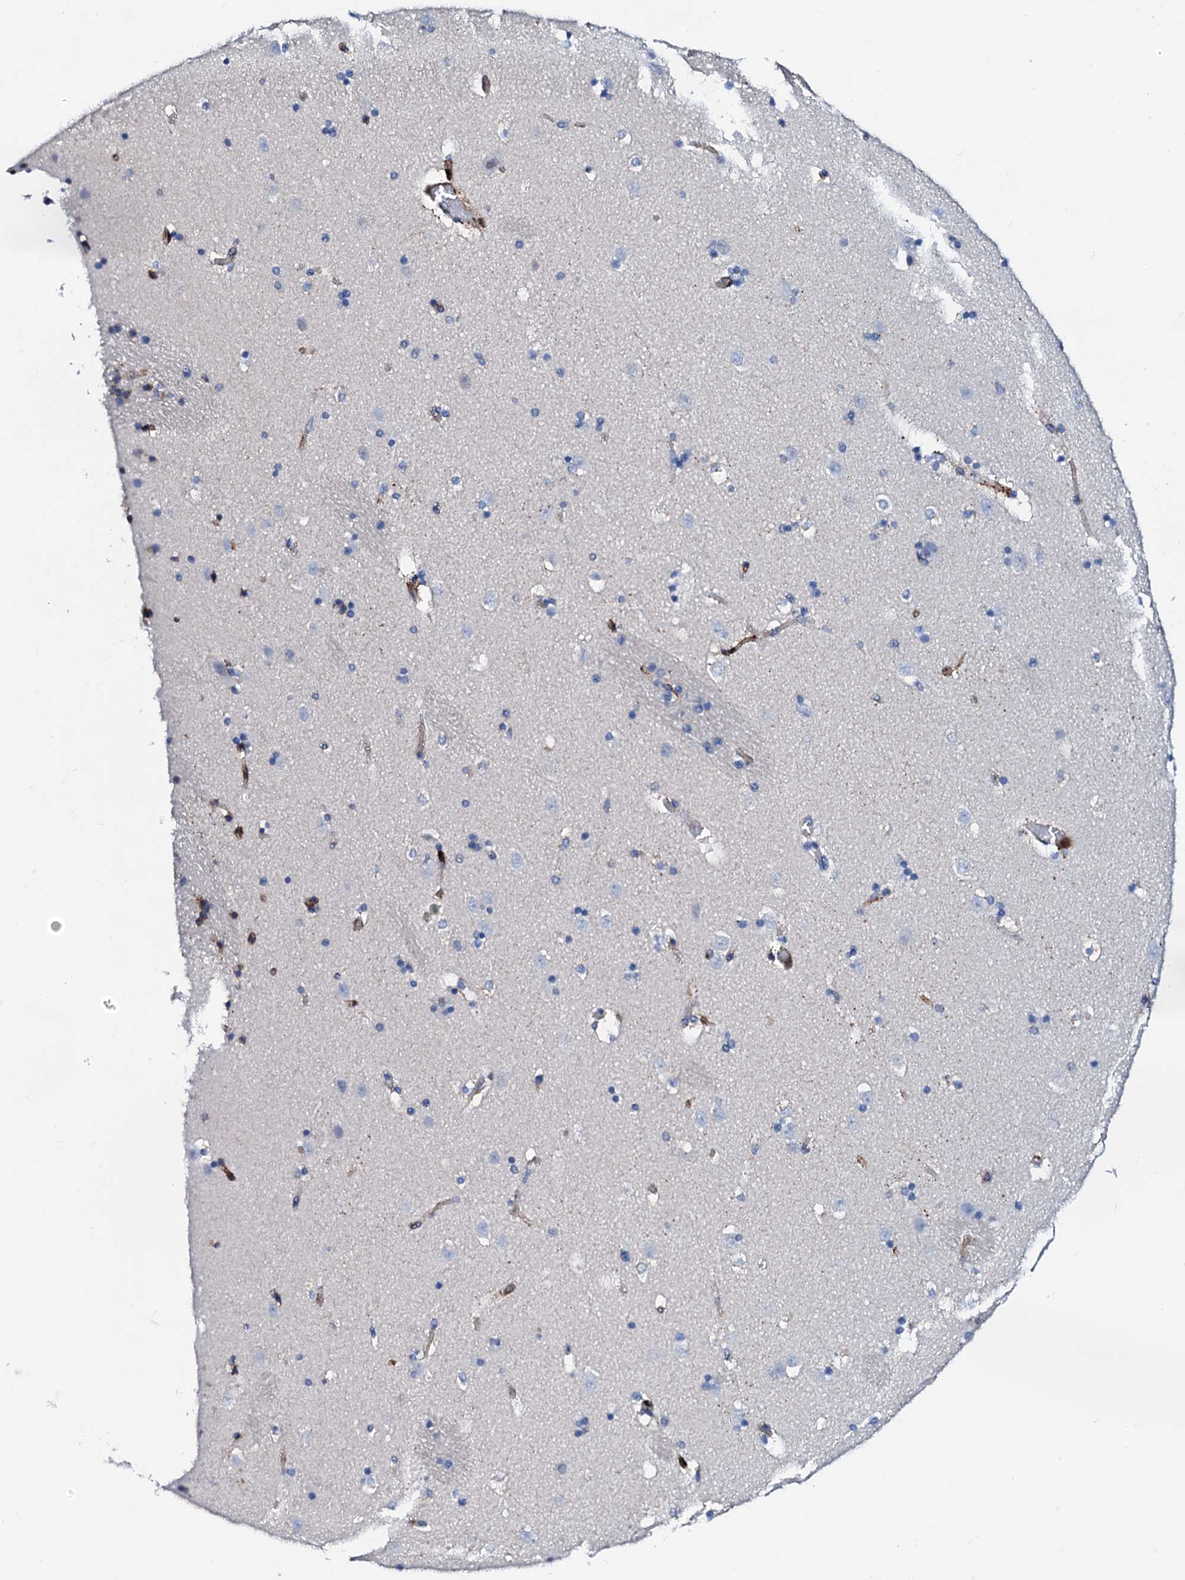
{"staining": {"intensity": "negative", "quantity": "none", "location": "none"}, "tissue": "caudate", "cell_type": "Glial cells", "image_type": "normal", "snomed": [{"axis": "morphology", "description": "Normal tissue, NOS"}, {"axis": "topography", "description": "Lateral ventricle wall"}], "caption": "Glial cells show no significant protein expression in unremarkable caudate. Nuclei are stained in blue.", "gene": "MED13L", "patient": {"sex": "male", "age": 45}}